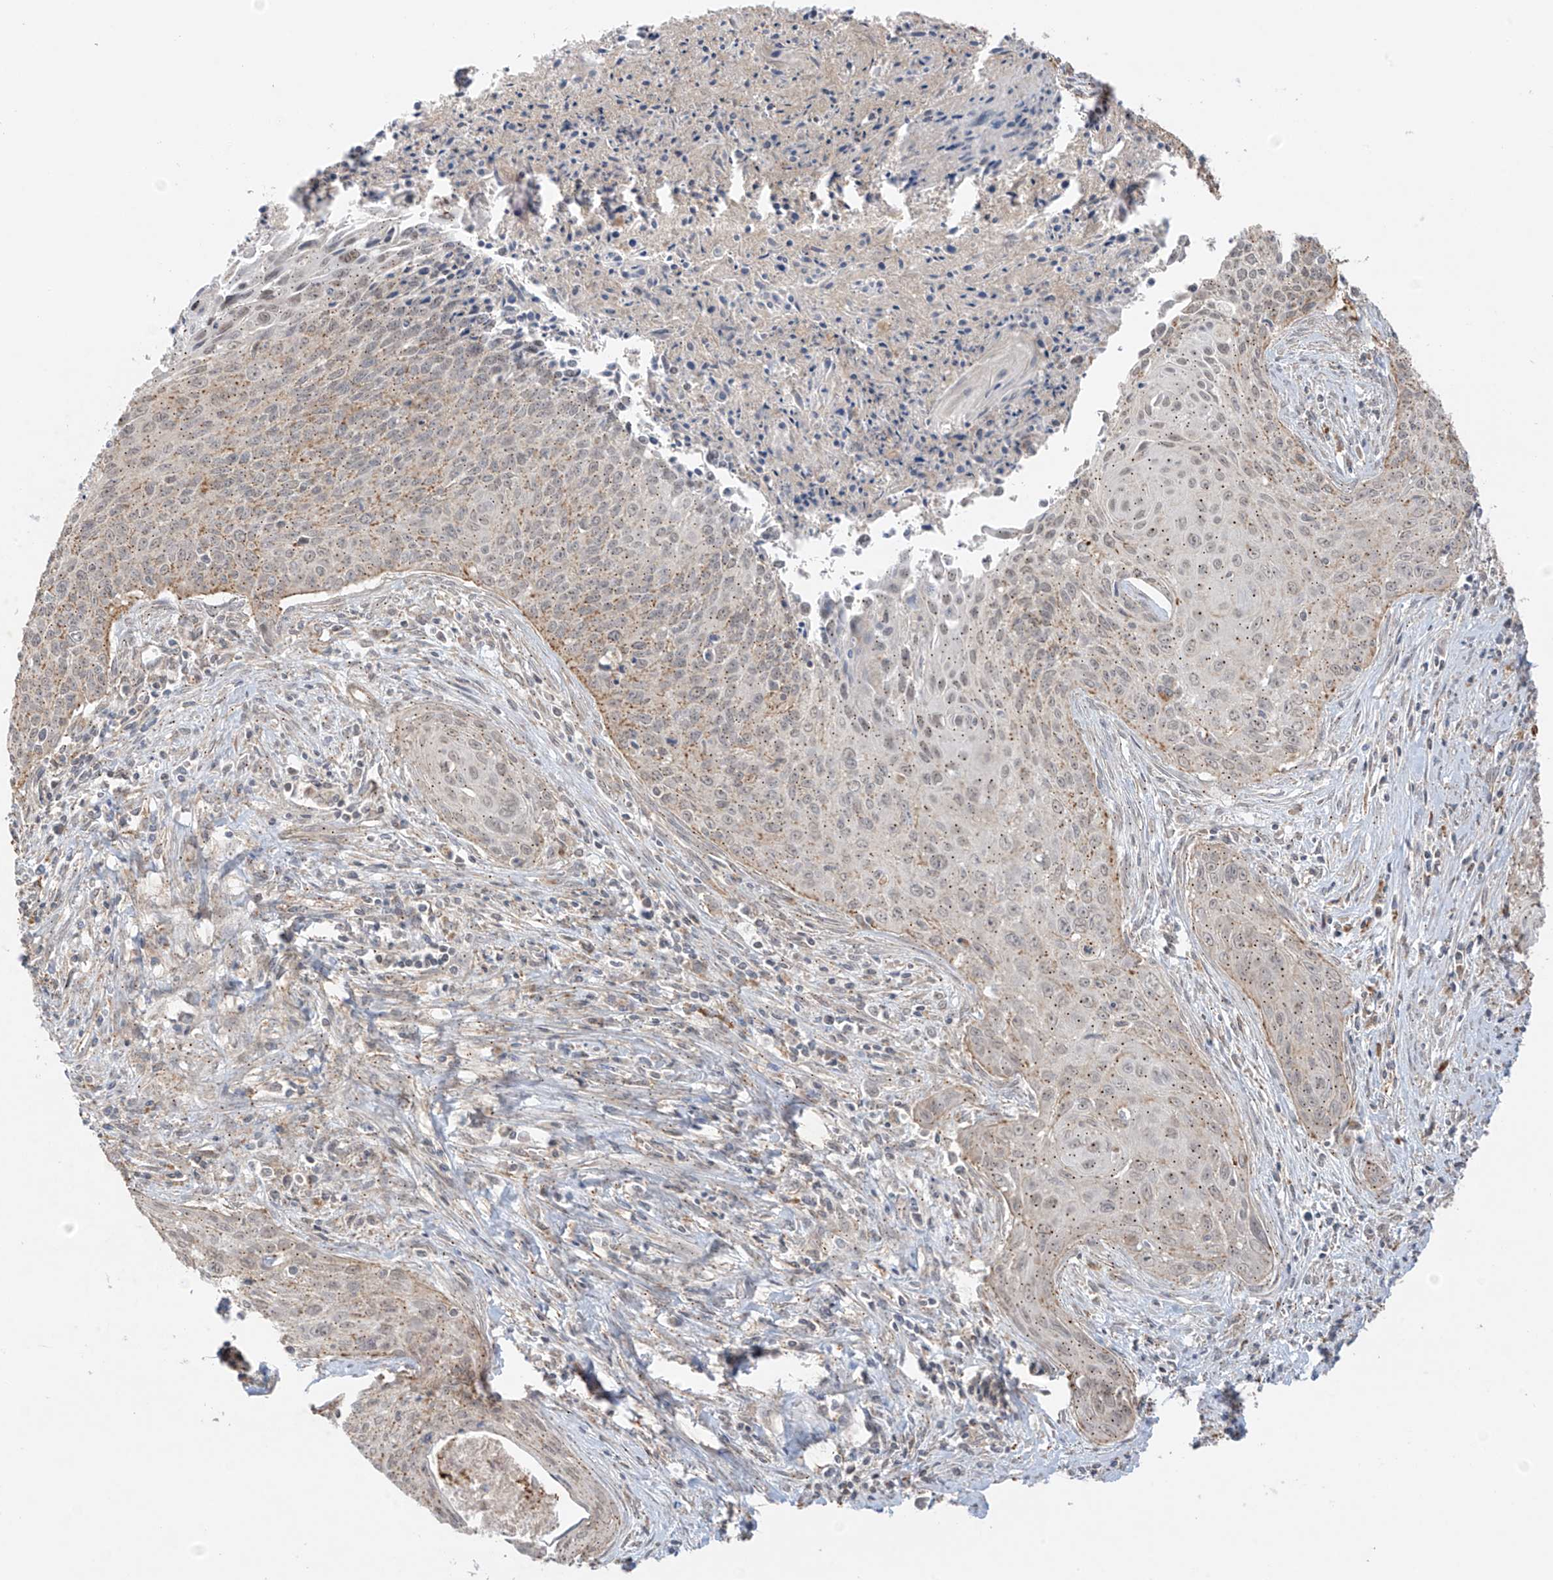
{"staining": {"intensity": "moderate", "quantity": "25%-75%", "location": "cytoplasmic/membranous"}, "tissue": "cervical cancer", "cell_type": "Tumor cells", "image_type": "cancer", "snomed": [{"axis": "morphology", "description": "Squamous cell carcinoma, NOS"}, {"axis": "topography", "description": "Cervix"}], "caption": "IHC image of human squamous cell carcinoma (cervical) stained for a protein (brown), which shows medium levels of moderate cytoplasmic/membranous expression in approximately 25%-75% of tumor cells.", "gene": "N4BP3", "patient": {"sex": "female", "age": 55}}